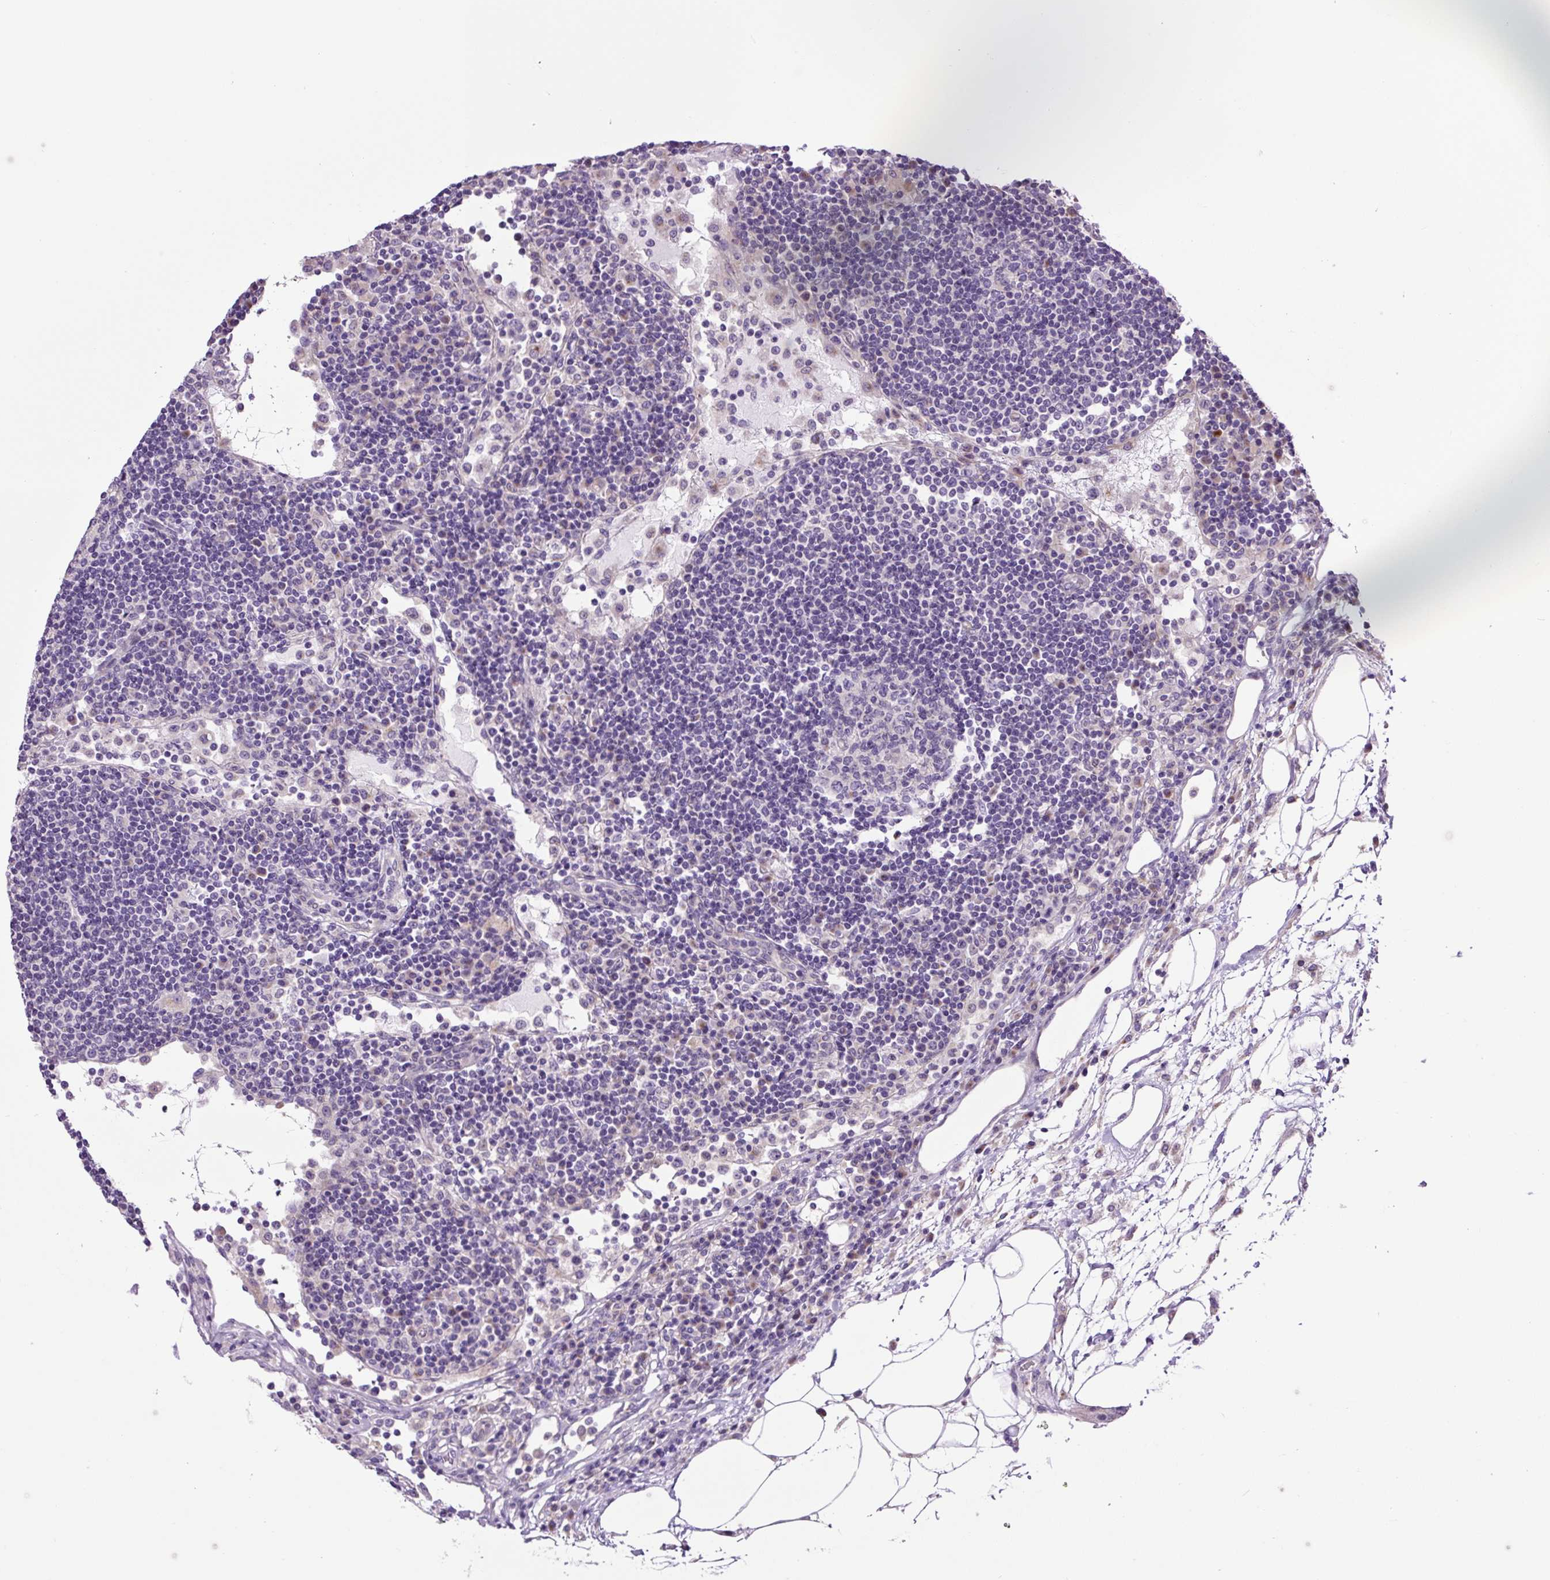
{"staining": {"intensity": "negative", "quantity": "none", "location": "none"}, "tissue": "lymph node", "cell_type": "Germinal center cells", "image_type": "normal", "snomed": [{"axis": "morphology", "description": "Normal tissue, NOS"}, {"axis": "topography", "description": "Lymph node"}], "caption": "Immunohistochemical staining of benign lymph node exhibits no significant expression in germinal center cells.", "gene": "GORASP1", "patient": {"sex": "female", "age": 53}}